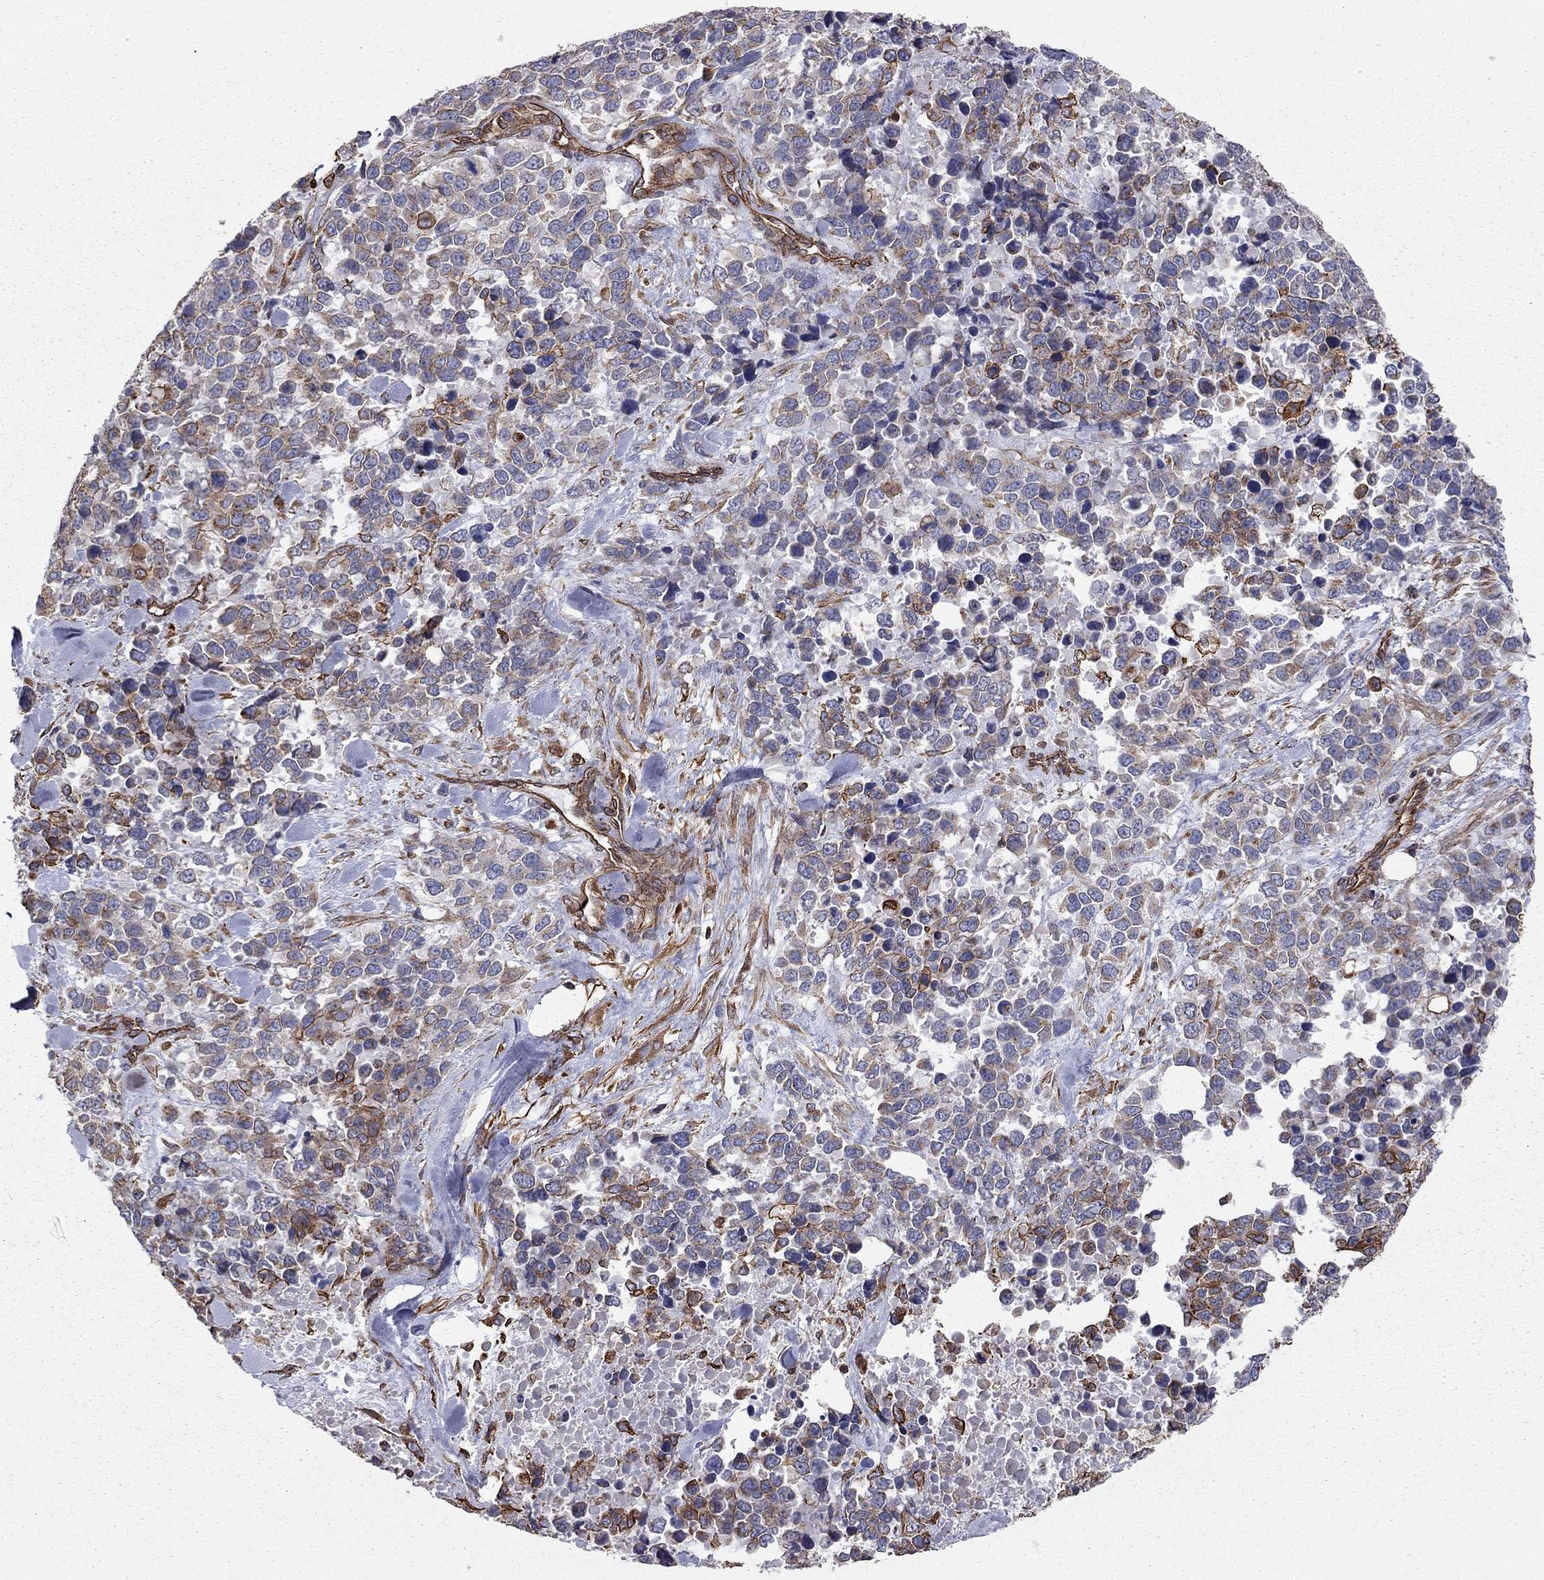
{"staining": {"intensity": "moderate", "quantity": "<25%", "location": "cytoplasmic/membranous"}, "tissue": "melanoma", "cell_type": "Tumor cells", "image_type": "cancer", "snomed": [{"axis": "morphology", "description": "Malignant melanoma, Metastatic site"}, {"axis": "topography", "description": "Skin"}], "caption": "IHC image of neoplastic tissue: human malignant melanoma (metastatic site) stained using IHC exhibits low levels of moderate protein expression localized specifically in the cytoplasmic/membranous of tumor cells, appearing as a cytoplasmic/membranous brown color.", "gene": "BICDL2", "patient": {"sex": "male", "age": 84}}